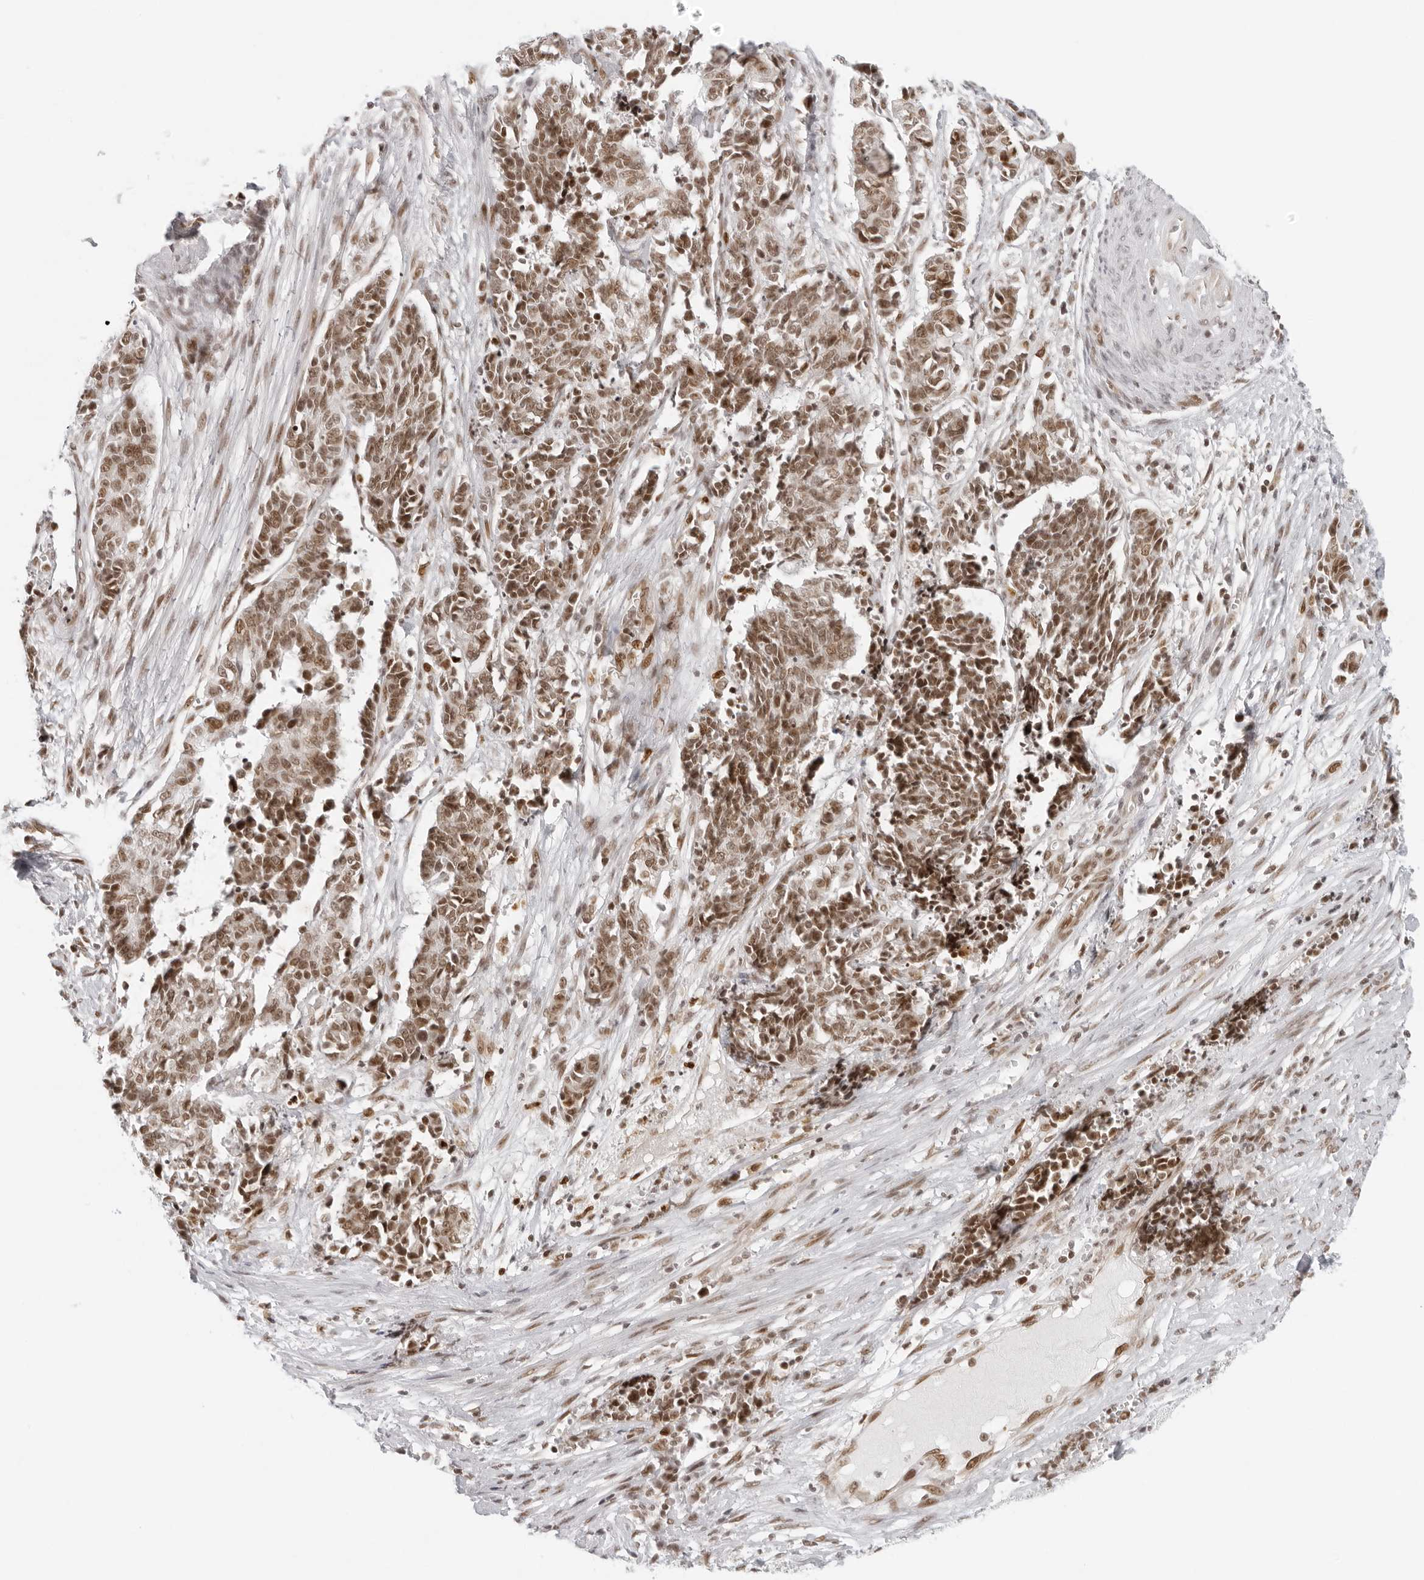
{"staining": {"intensity": "moderate", "quantity": ">75%", "location": "nuclear"}, "tissue": "cervical cancer", "cell_type": "Tumor cells", "image_type": "cancer", "snomed": [{"axis": "morphology", "description": "Normal tissue, NOS"}, {"axis": "morphology", "description": "Squamous cell carcinoma, NOS"}, {"axis": "topography", "description": "Cervix"}], "caption": "Cervical cancer (squamous cell carcinoma) stained with a brown dye displays moderate nuclear positive expression in about >75% of tumor cells.", "gene": "RCC1", "patient": {"sex": "female", "age": 35}}